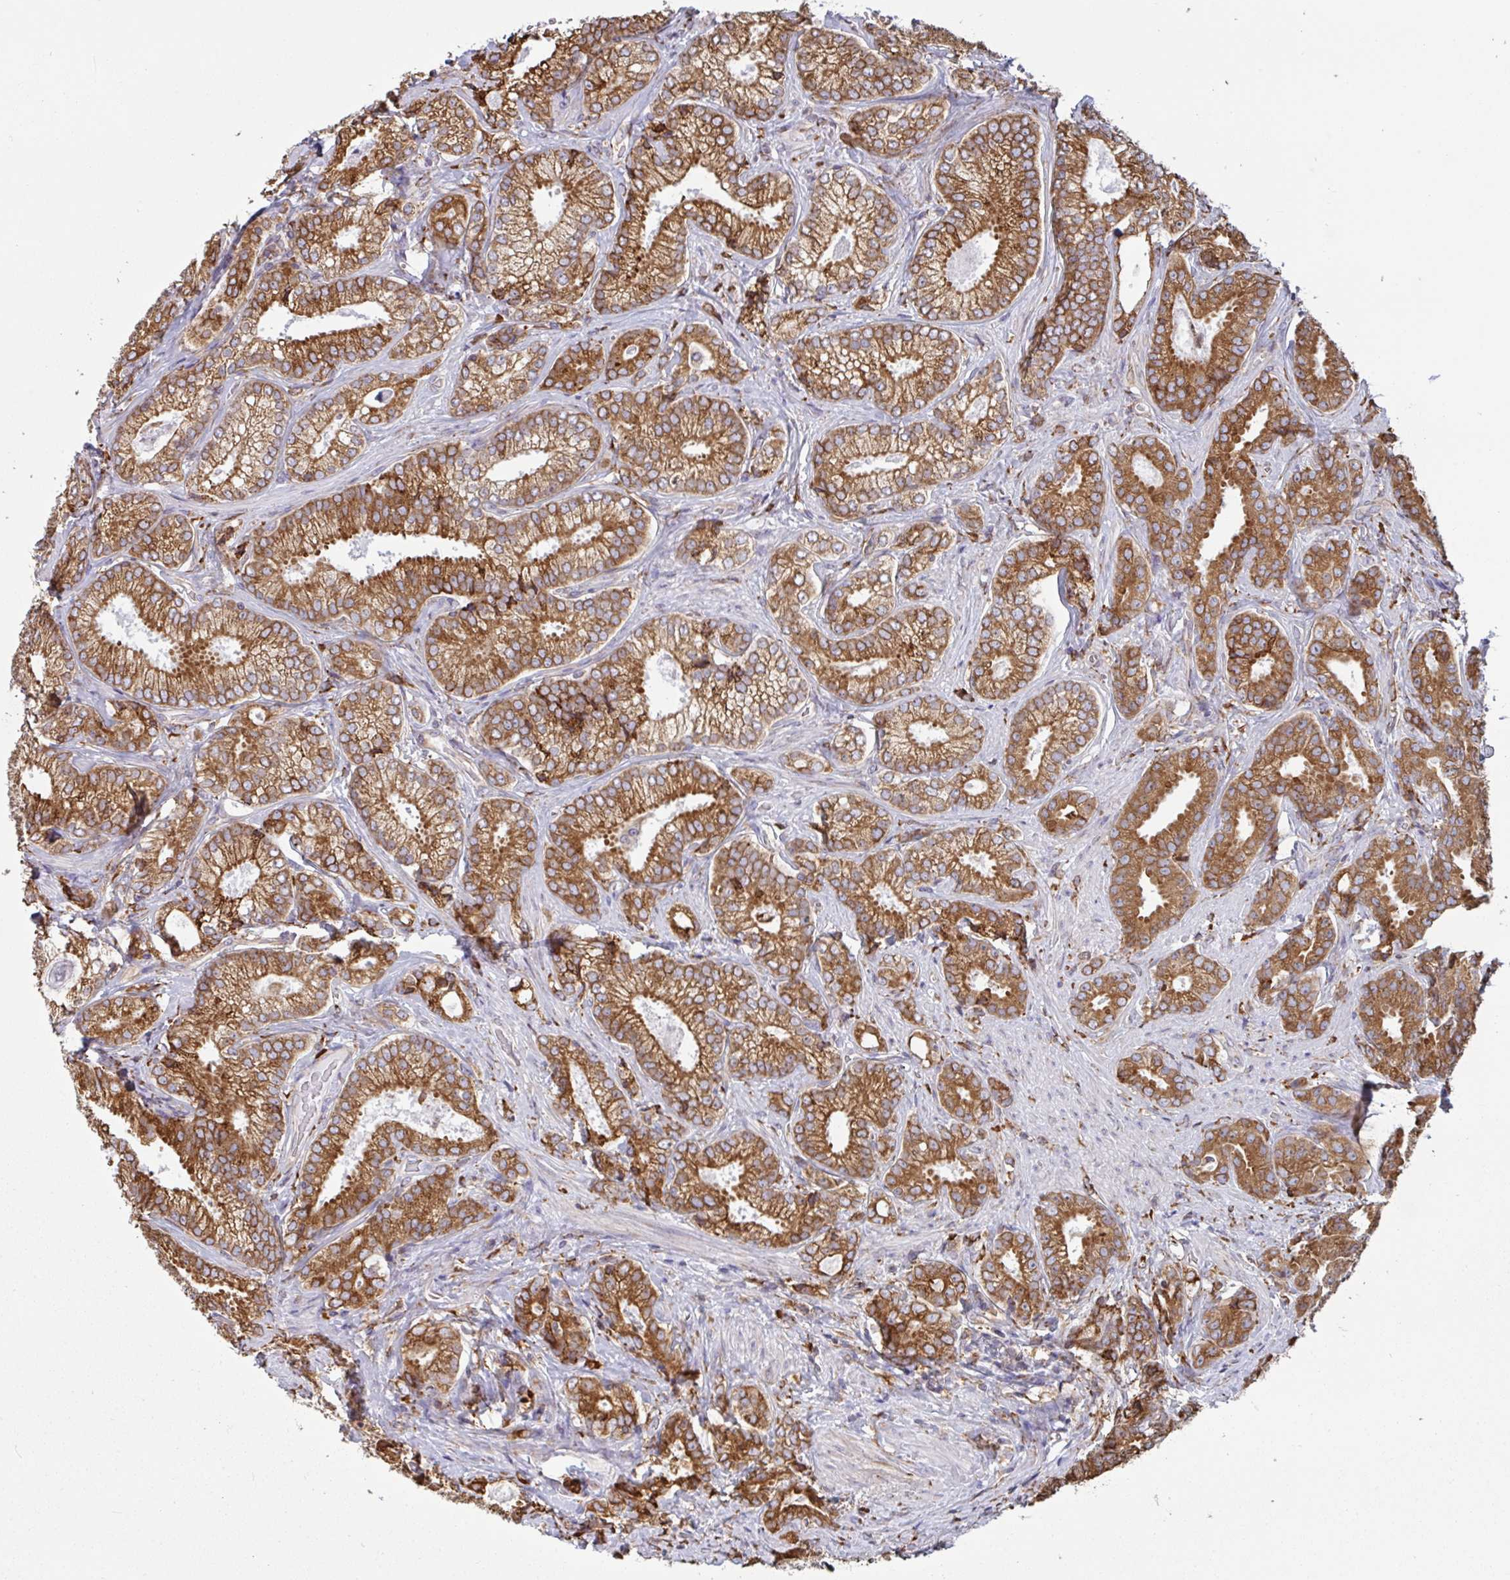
{"staining": {"intensity": "strong", "quantity": ">75%", "location": "cytoplasmic/membranous"}, "tissue": "prostate cancer", "cell_type": "Tumor cells", "image_type": "cancer", "snomed": [{"axis": "morphology", "description": "Adenocarcinoma, Low grade"}, {"axis": "topography", "description": "Prostate"}], "caption": "This is an image of immunohistochemistry staining of prostate cancer (low-grade adenocarcinoma), which shows strong expression in the cytoplasmic/membranous of tumor cells.", "gene": "DOK4", "patient": {"sex": "male", "age": 63}}